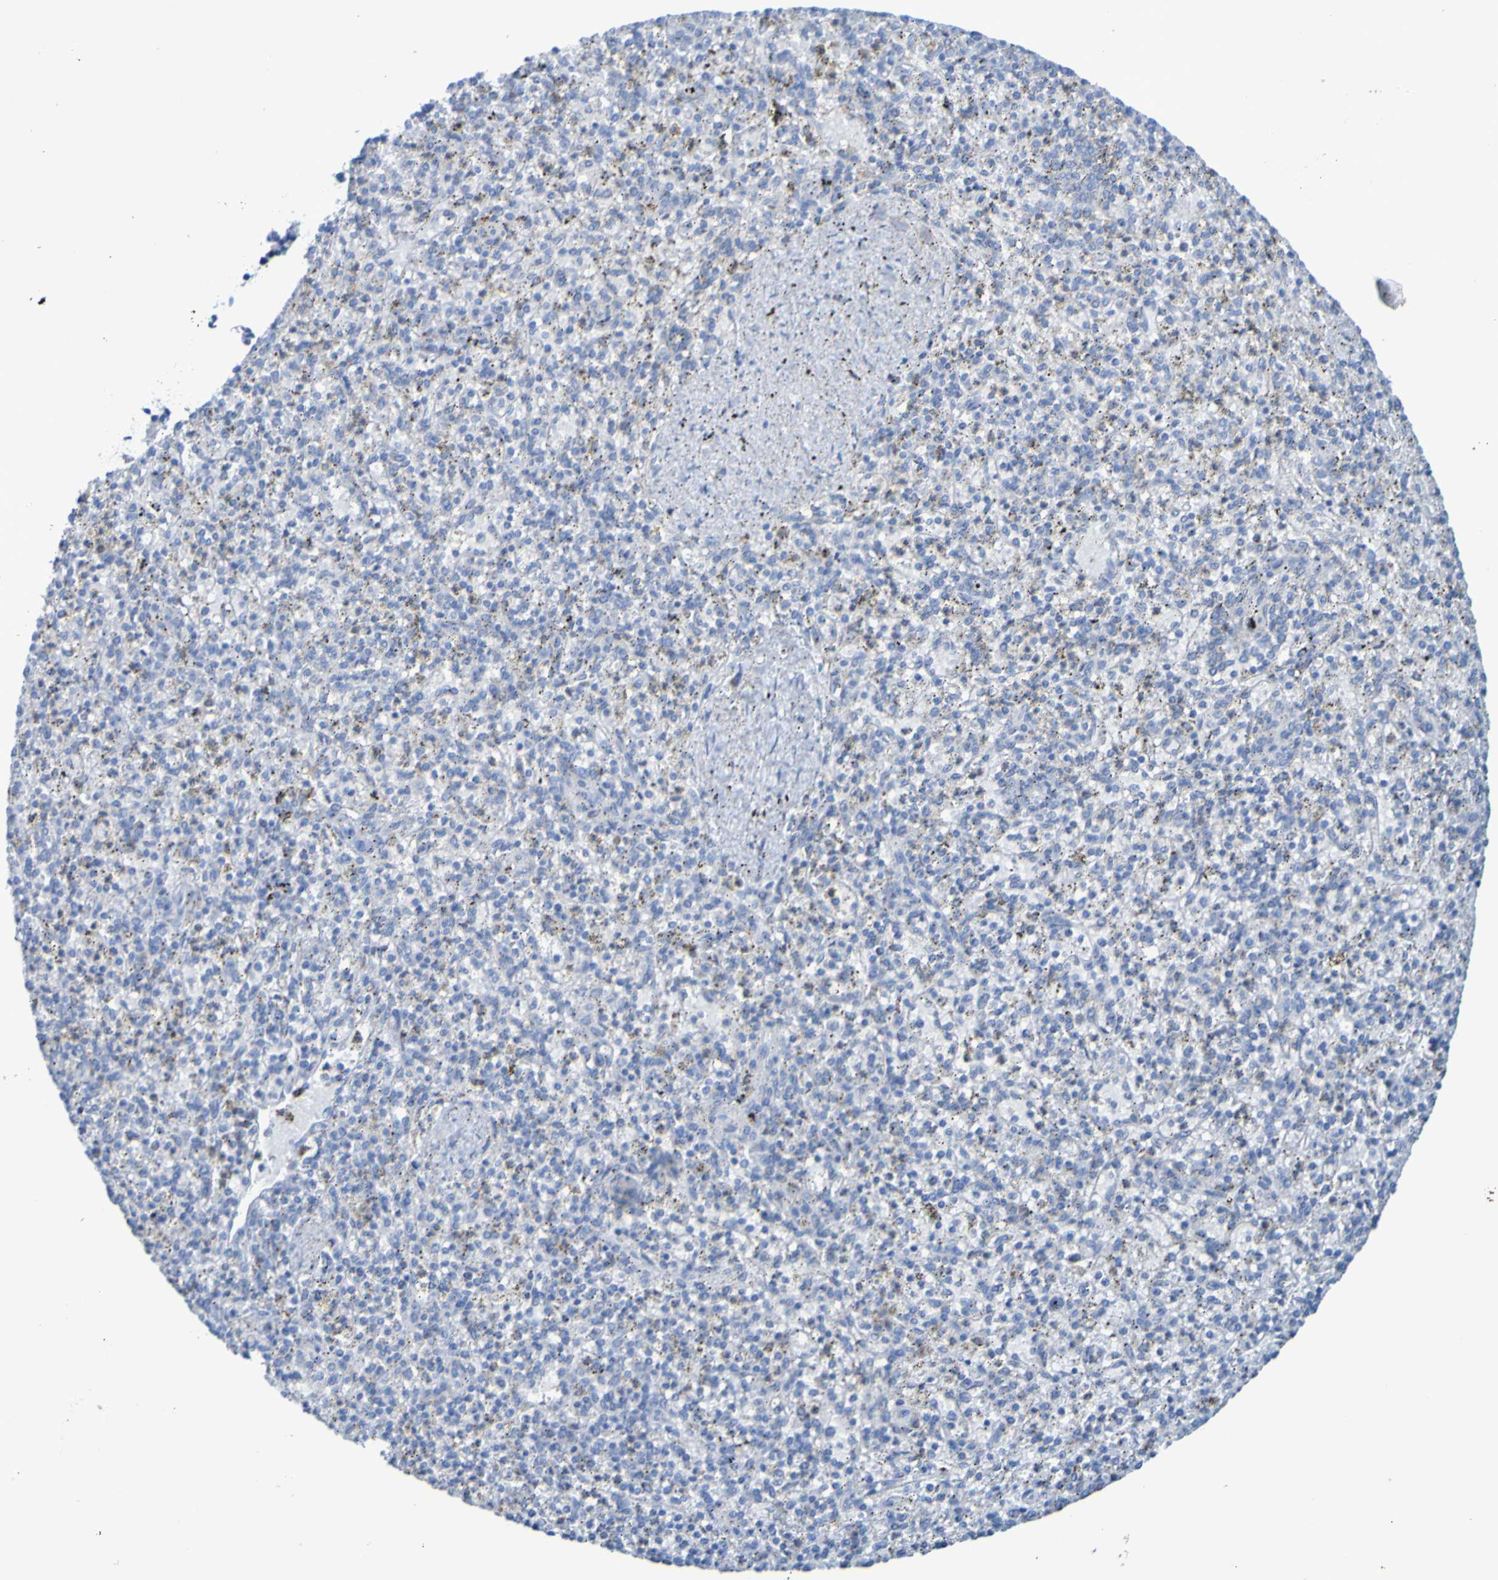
{"staining": {"intensity": "moderate", "quantity": "<25%", "location": "cytoplasmic/membranous"}, "tissue": "spleen", "cell_type": "Cells in red pulp", "image_type": "normal", "snomed": [{"axis": "morphology", "description": "Normal tissue, NOS"}, {"axis": "topography", "description": "Spleen"}], "caption": "IHC histopathology image of unremarkable spleen: human spleen stained using immunohistochemistry reveals low levels of moderate protein expression localized specifically in the cytoplasmic/membranous of cells in red pulp, appearing as a cytoplasmic/membranous brown color.", "gene": "ACMSD", "patient": {"sex": "male", "age": 72}}